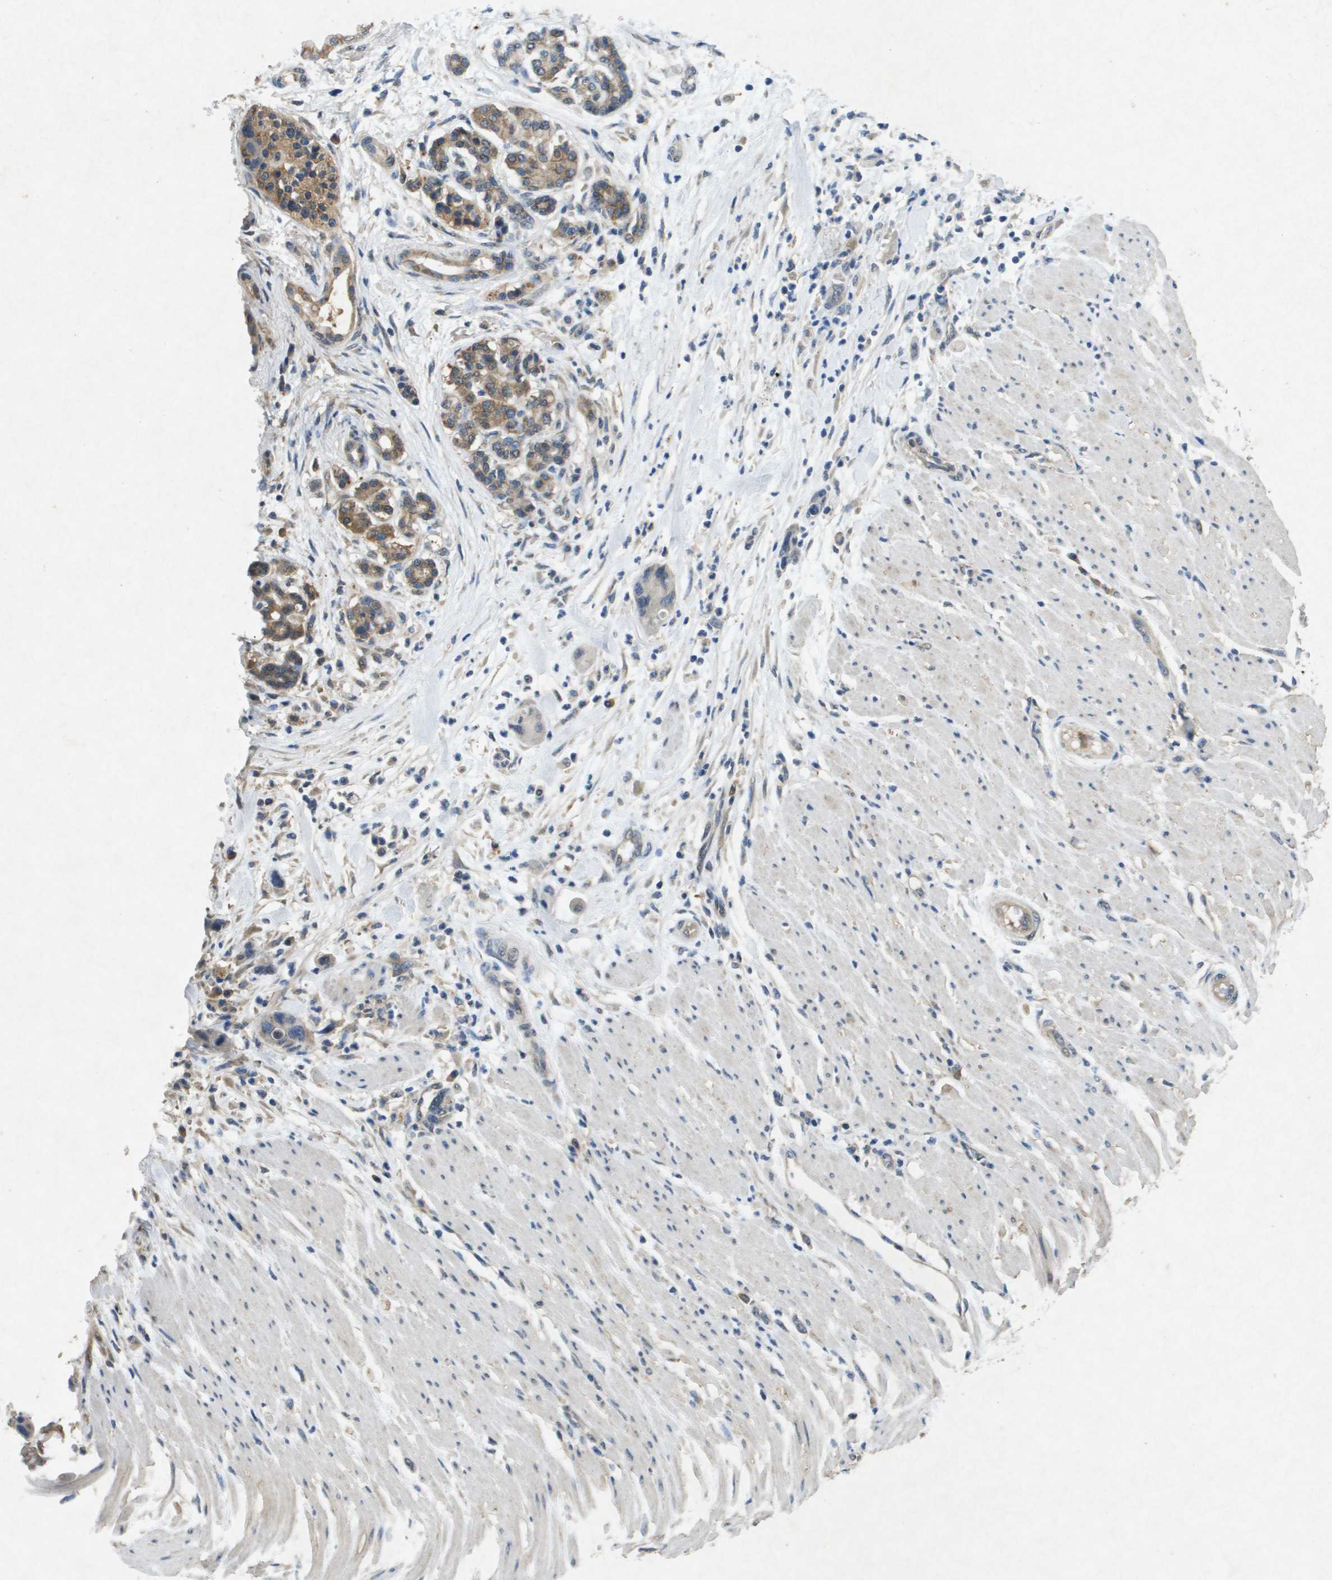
{"staining": {"intensity": "weak", "quantity": "<25%", "location": "cytoplasmic/membranous"}, "tissue": "pancreatic cancer", "cell_type": "Tumor cells", "image_type": "cancer", "snomed": [{"axis": "morphology", "description": "Normal tissue, NOS"}, {"axis": "morphology", "description": "Adenocarcinoma, NOS"}, {"axis": "topography", "description": "Pancreas"}], "caption": "High magnification brightfield microscopy of pancreatic cancer (adenocarcinoma) stained with DAB (brown) and counterstained with hematoxylin (blue): tumor cells show no significant positivity.", "gene": "PTPRT", "patient": {"sex": "female", "age": 71}}